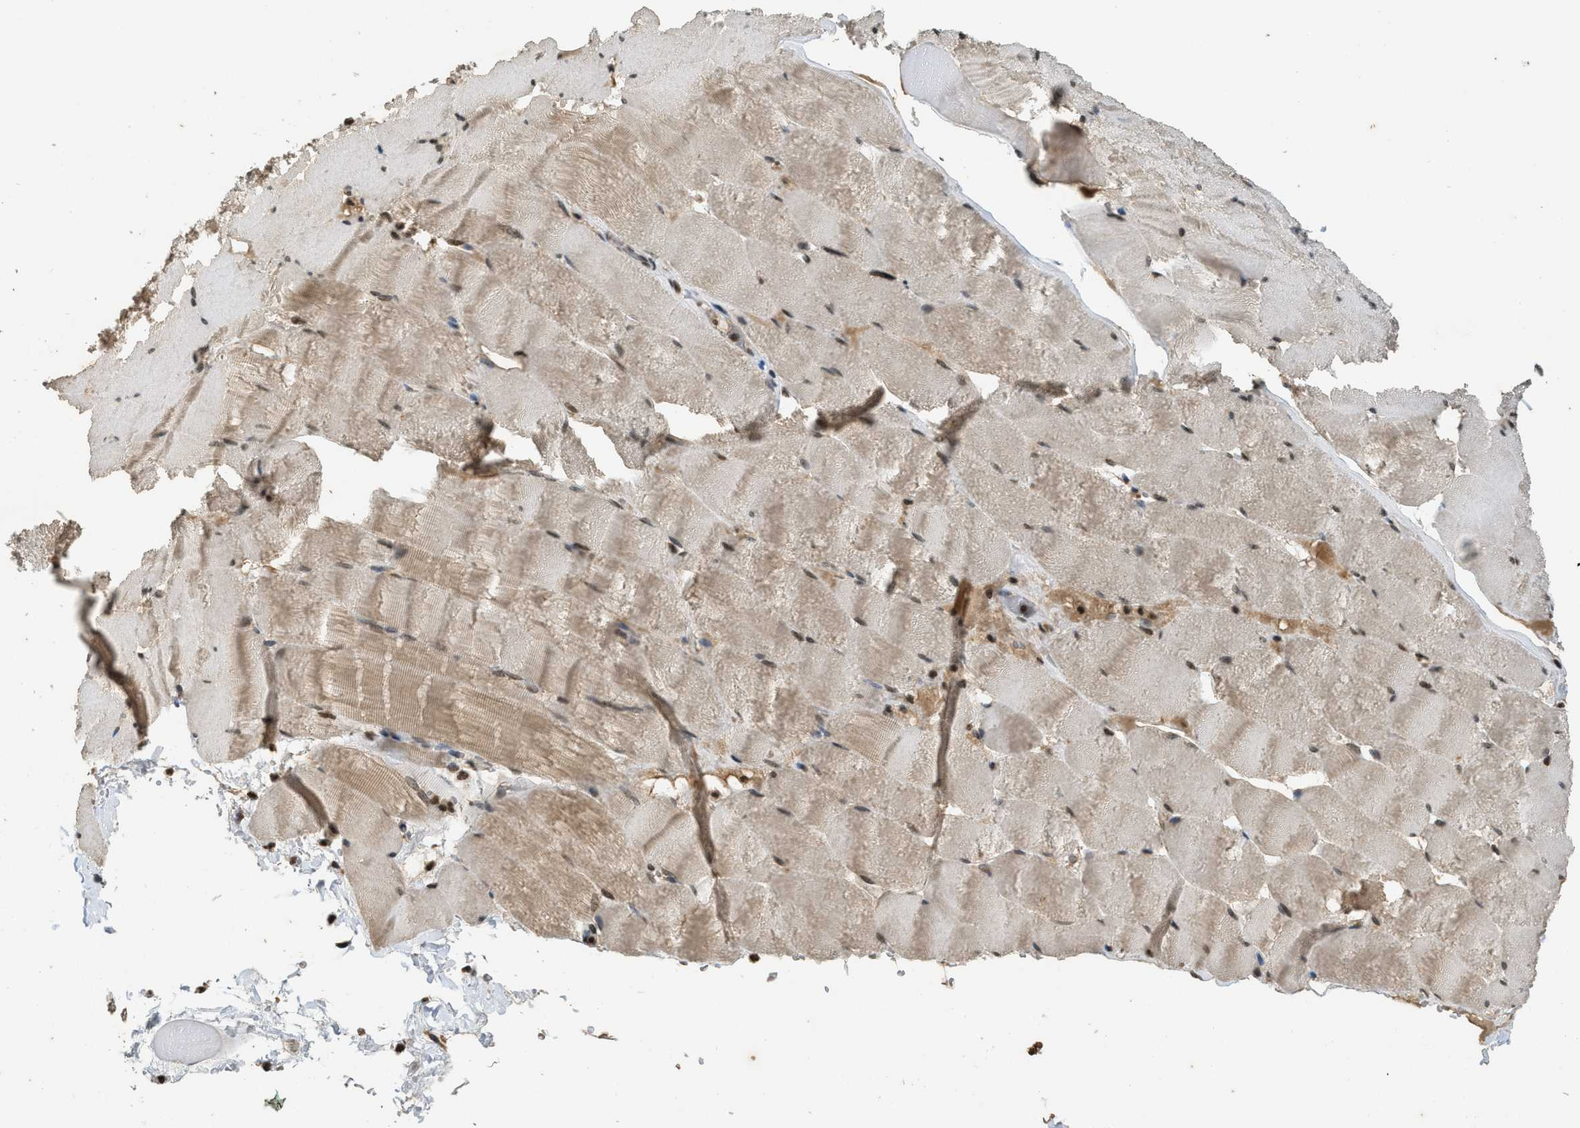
{"staining": {"intensity": "weak", "quantity": "25%-75%", "location": "cytoplasmic/membranous"}, "tissue": "skeletal muscle", "cell_type": "Myocytes", "image_type": "normal", "snomed": [{"axis": "morphology", "description": "Normal tissue, NOS"}, {"axis": "topography", "description": "Skeletal muscle"}], "caption": "Weak cytoplasmic/membranous expression for a protein is identified in approximately 25%-75% of myocytes of normal skeletal muscle using IHC.", "gene": "SIAH1", "patient": {"sex": "male", "age": 62}}